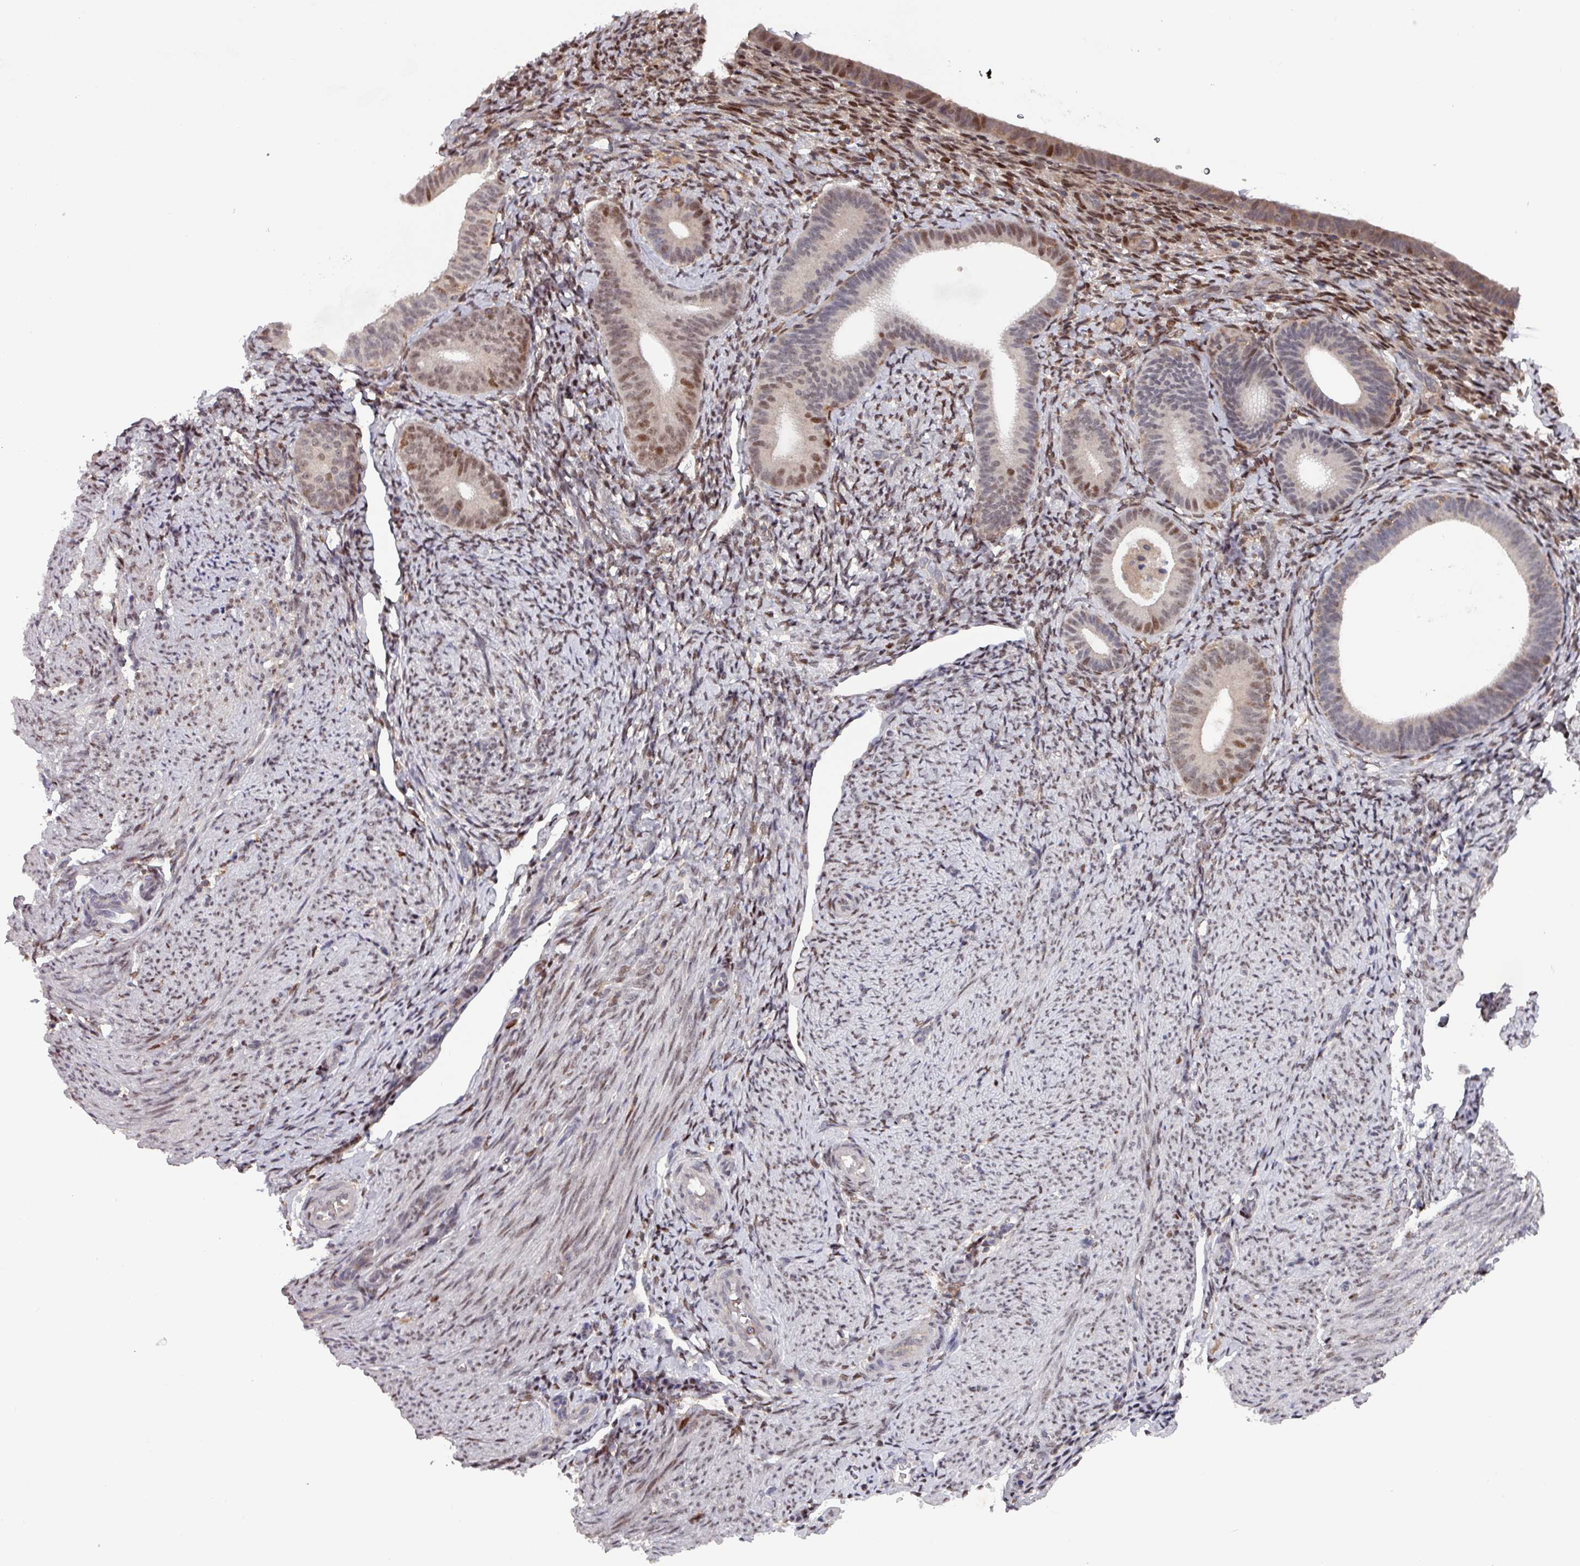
{"staining": {"intensity": "moderate", "quantity": ">75%", "location": "nuclear"}, "tissue": "endometrium", "cell_type": "Cells in endometrial stroma", "image_type": "normal", "snomed": [{"axis": "morphology", "description": "Normal tissue, NOS"}, {"axis": "topography", "description": "Endometrium"}], "caption": "An IHC photomicrograph of unremarkable tissue is shown. Protein staining in brown shows moderate nuclear positivity in endometrium within cells in endometrial stroma. (DAB IHC with brightfield microscopy, high magnification).", "gene": "PRRX1", "patient": {"sex": "female", "age": 65}}